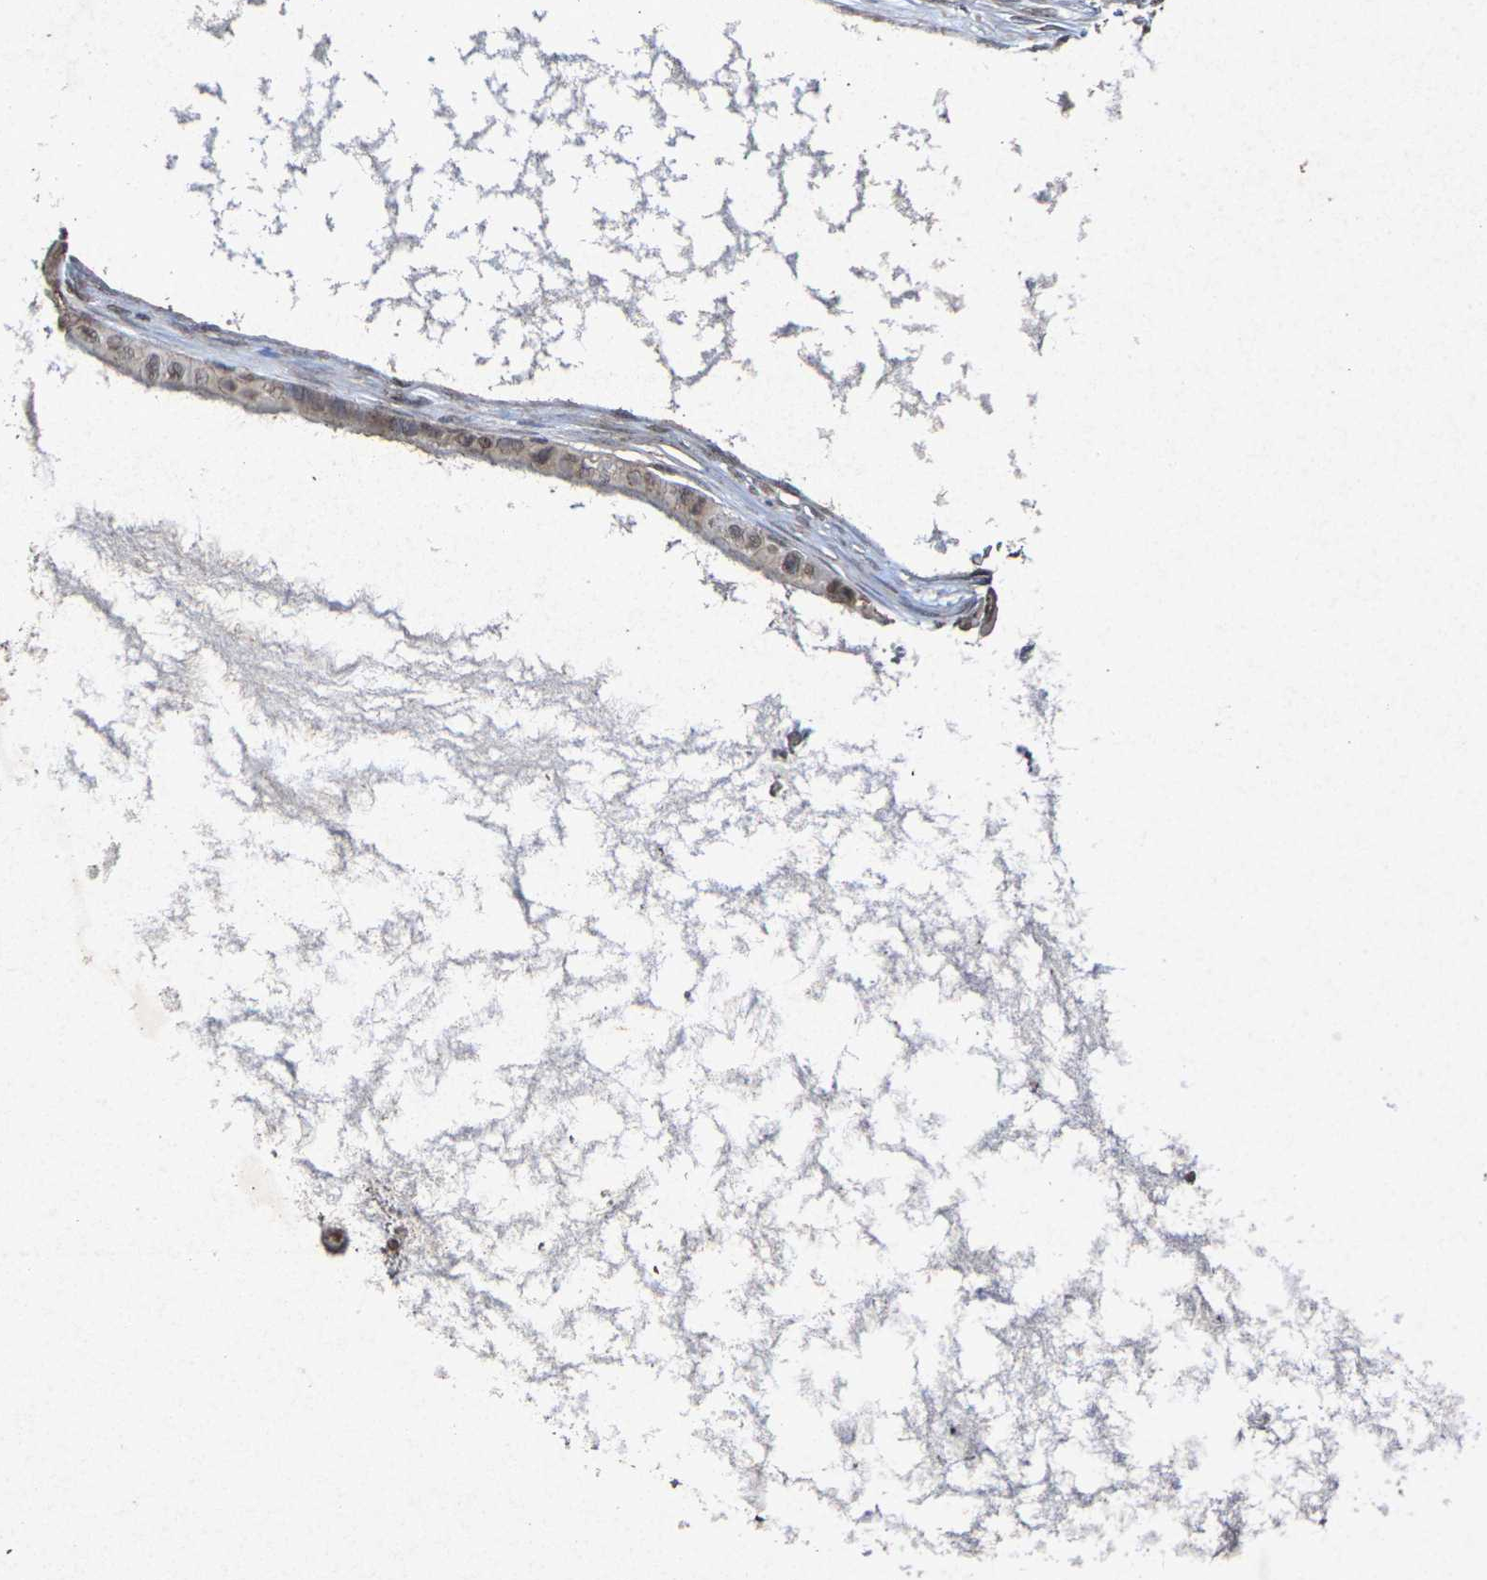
{"staining": {"intensity": "moderate", "quantity": ">75%", "location": "cytoplasmic/membranous,nuclear"}, "tissue": "ovarian cancer", "cell_type": "Tumor cells", "image_type": "cancer", "snomed": [{"axis": "morphology", "description": "Cystadenocarcinoma, mucinous, NOS"}, {"axis": "topography", "description": "Ovary"}], "caption": "DAB immunohistochemical staining of ovarian cancer displays moderate cytoplasmic/membranous and nuclear protein staining in approximately >75% of tumor cells.", "gene": "GUCY1A2", "patient": {"sex": "female", "age": 80}}